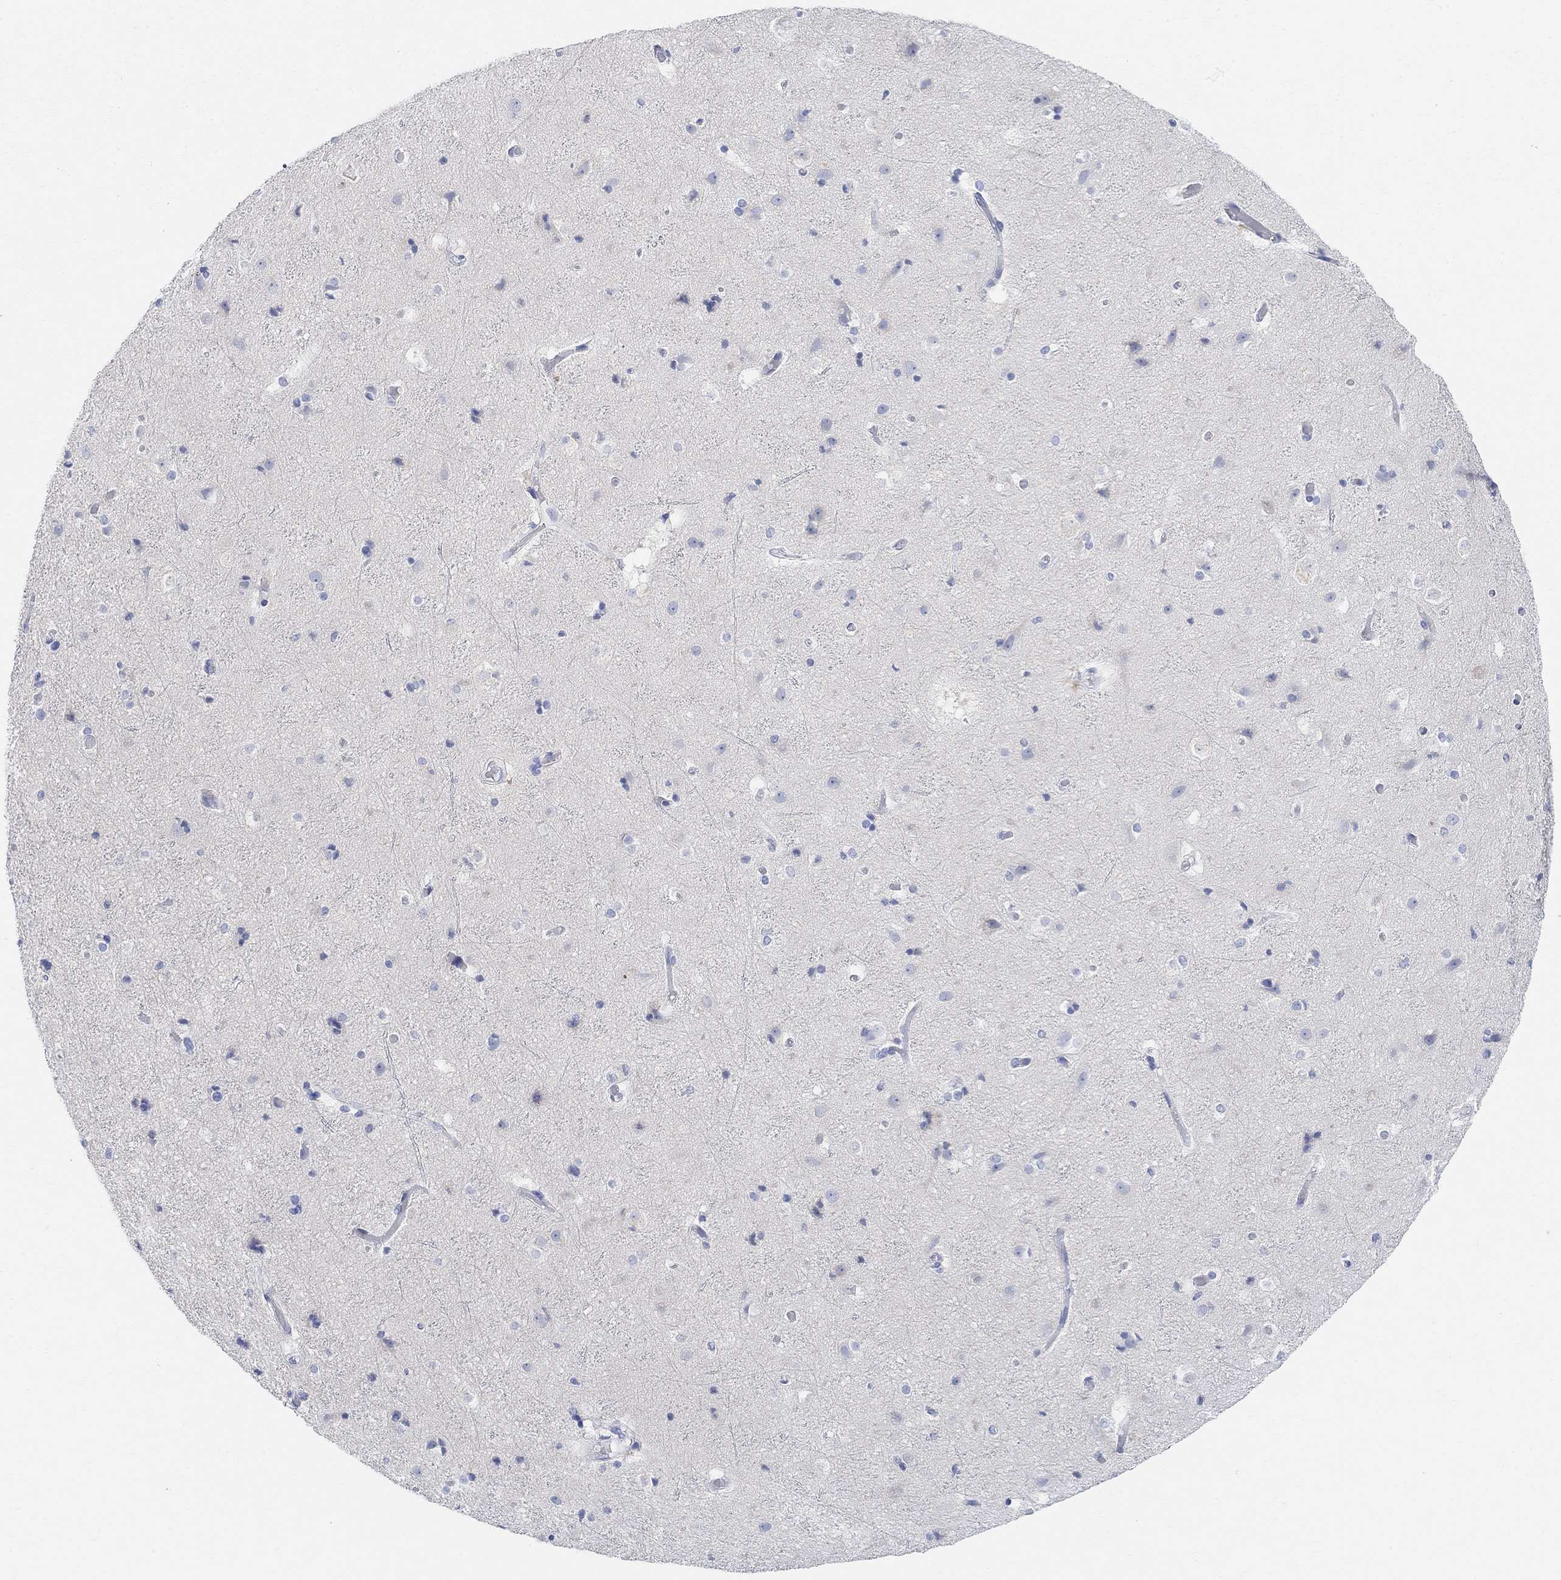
{"staining": {"intensity": "negative", "quantity": "none", "location": "none"}, "tissue": "cerebral cortex", "cell_type": "Endothelial cells", "image_type": "normal", "snomed": [{"axis": "morphology", "description": "Normal tissue, NOS"}, {"axis": "topography", "description": "Cerebral cortex"}], "caption": "This is an IHC micrograph of normal human cerebral cortex. There is no staining in endothelial cells.", "gene": "RETNLB", "patient": {"sex": "female", "age": 52}}